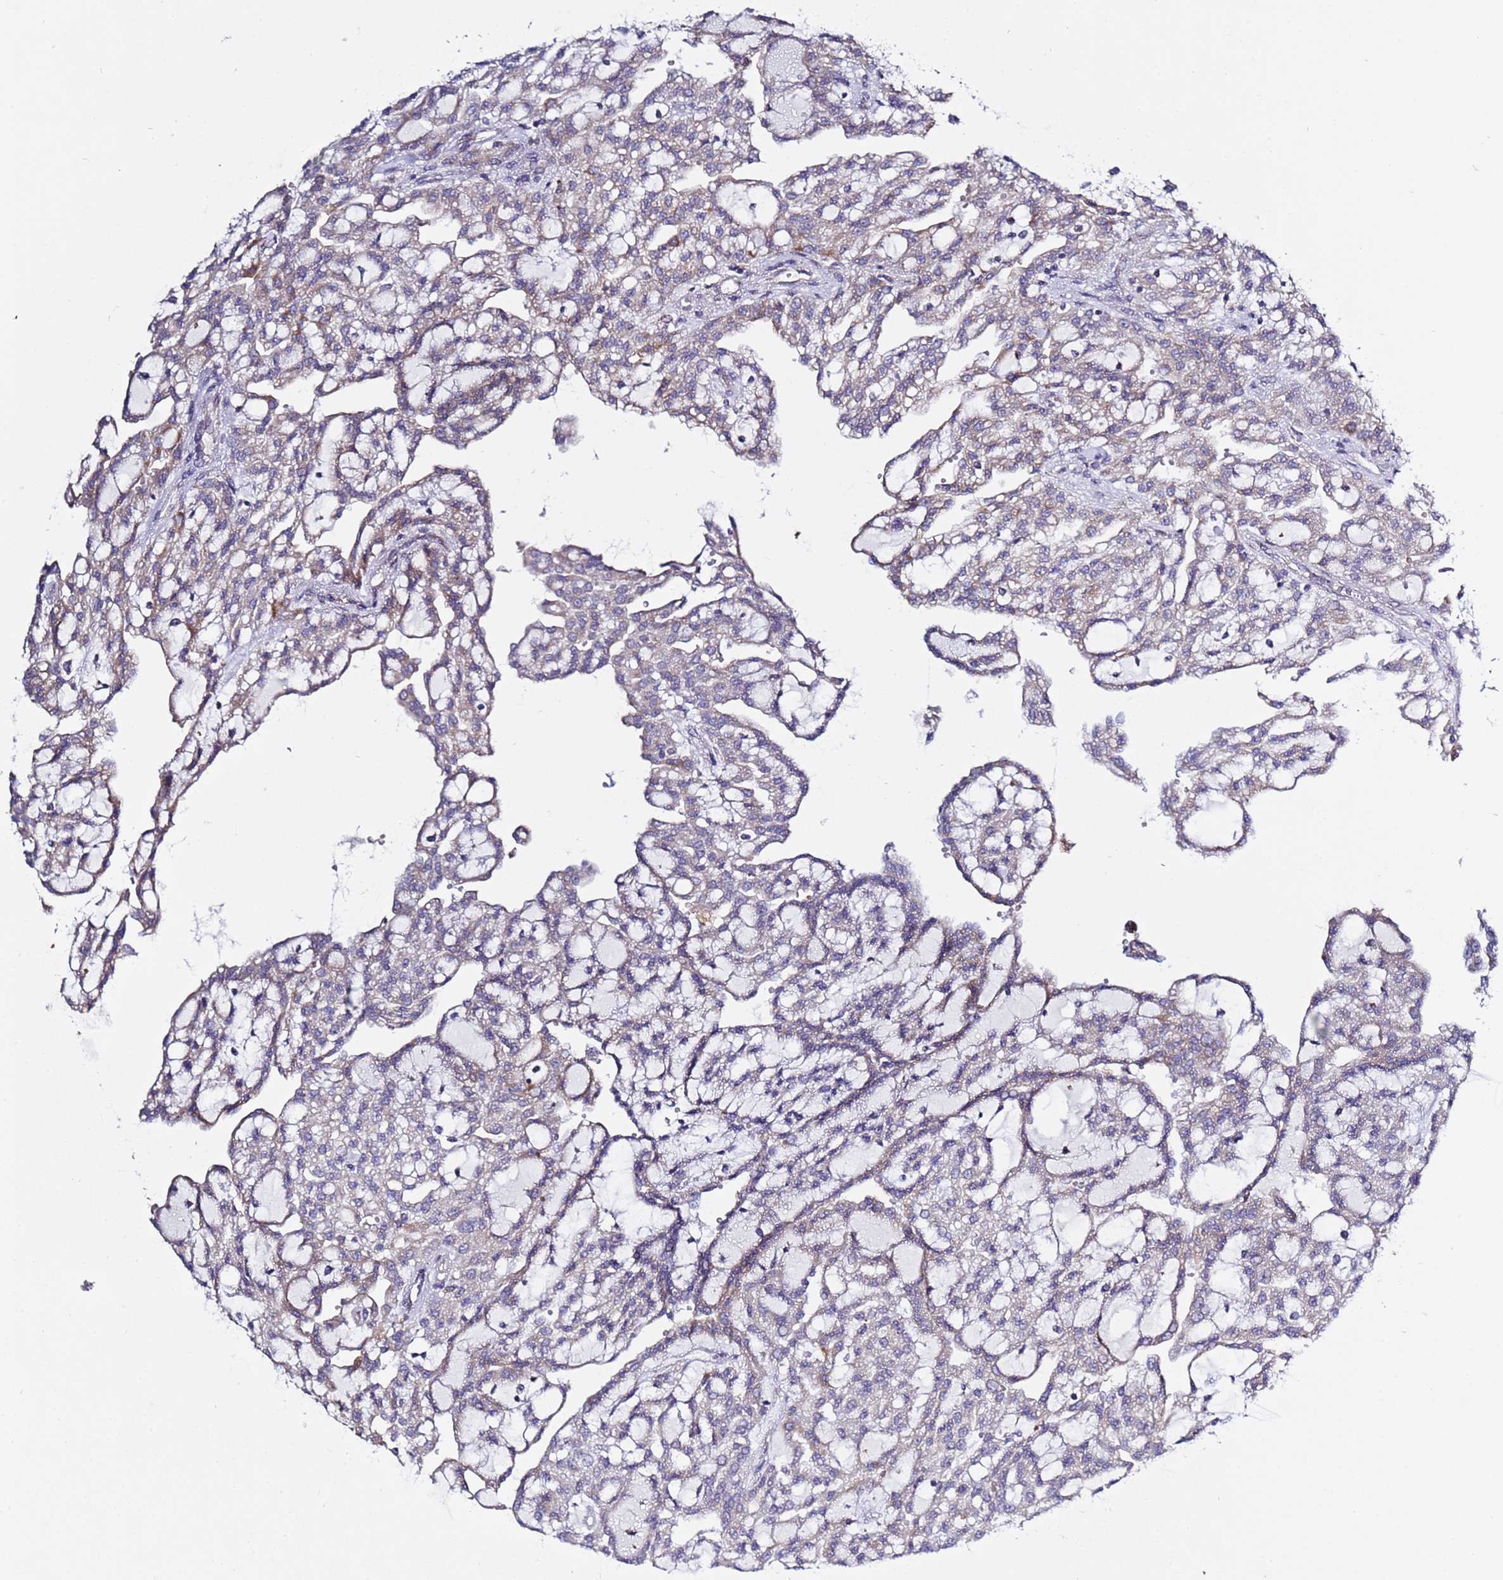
{"staining": {"intensity": "weak", "quantity": "<25%", "location": "cytoplasmic/membranous"}, "tissue": "renal cancer", "cell_type": "Tumor cells", "image_type": "cancer", "snomed": [{"axis": "morphology", "description": "Adenocarcinoma, NOS"}, {"axis": "topography", "description": "Kidney"}], "caption": "The micrograph exhibits no significant staining in tumor cells of adenocarcinoma (renal).", "gene": "ABHD17B", "patient": {"sex": "male", "age": 63}}